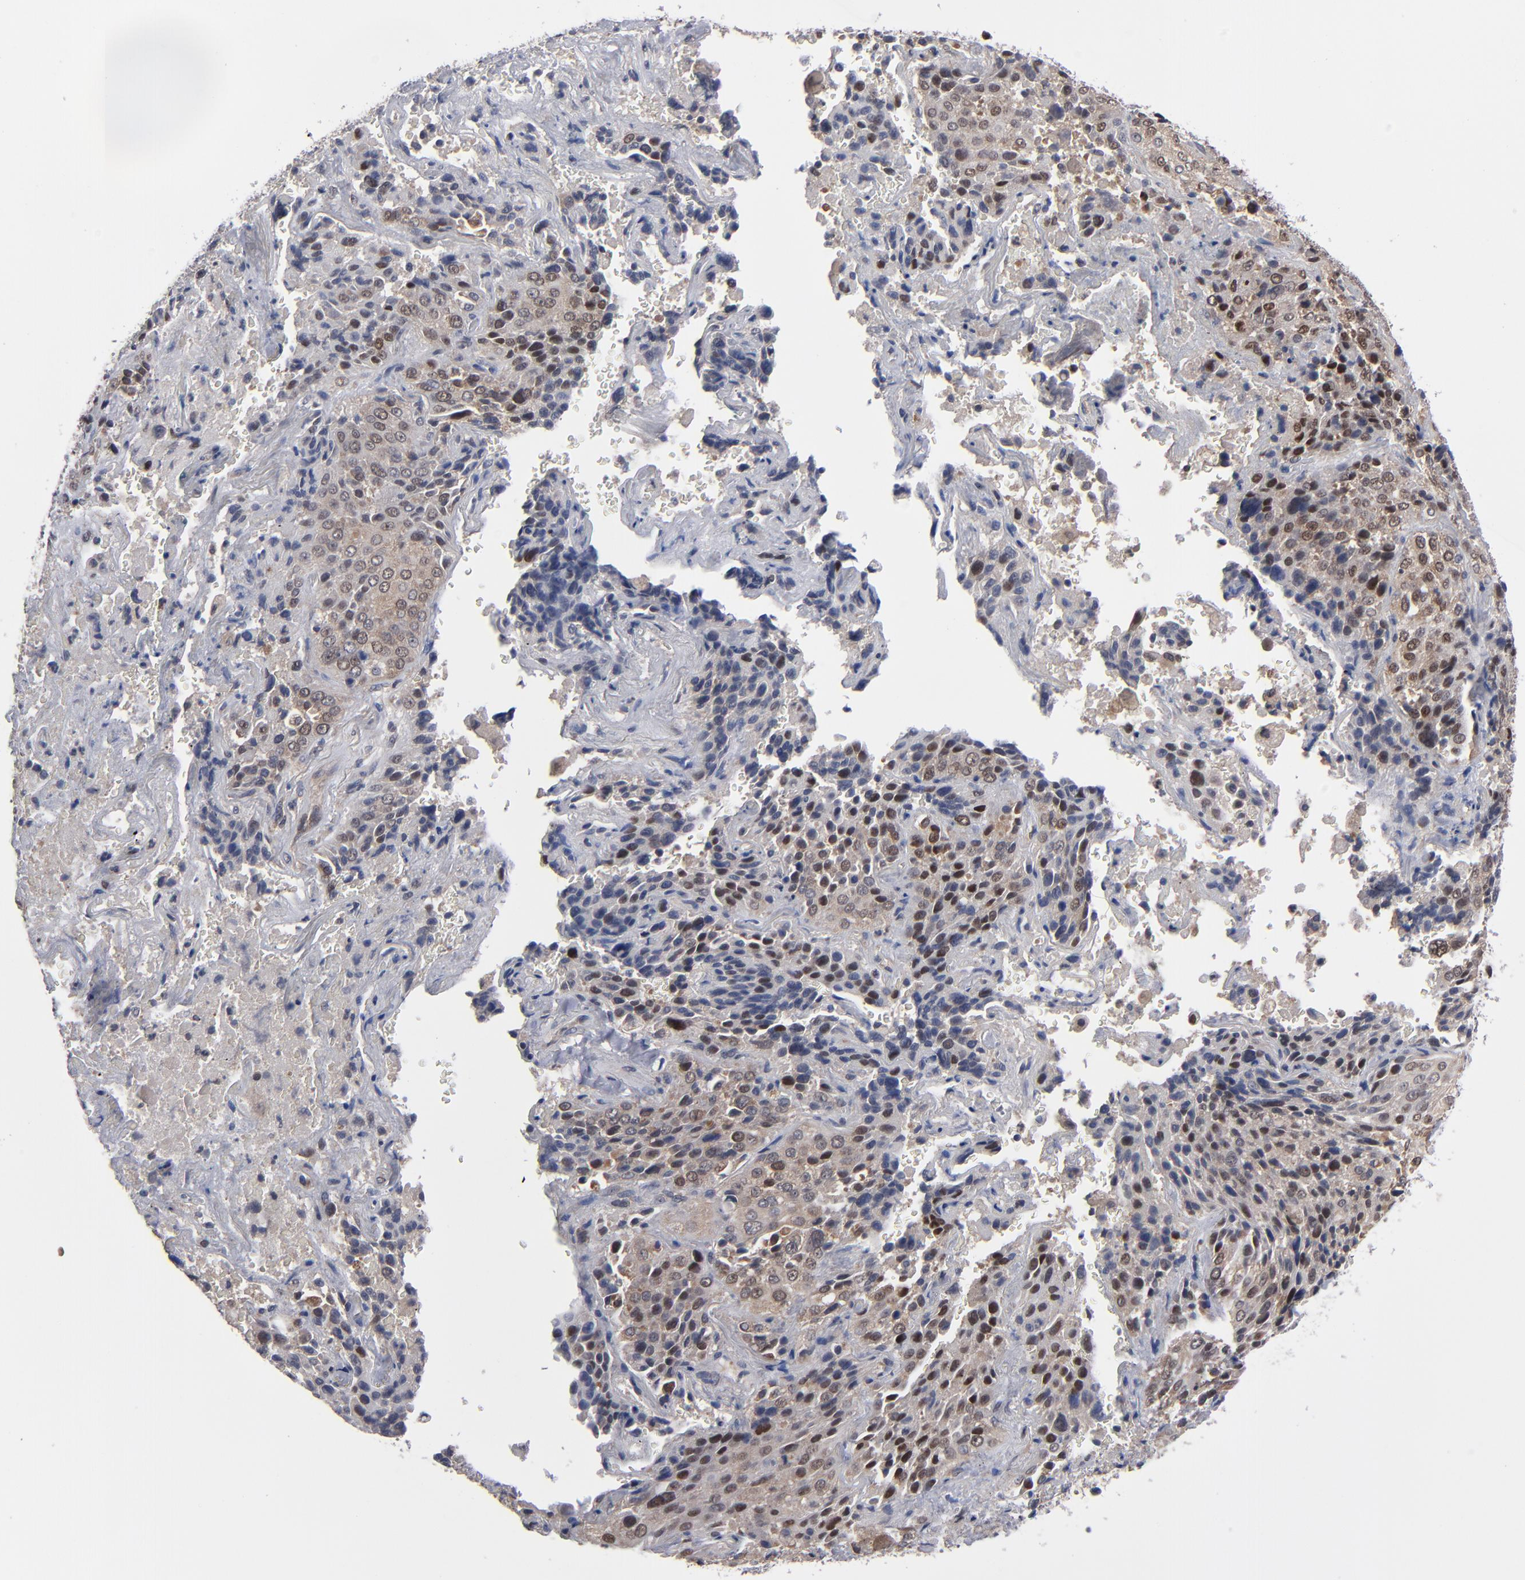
{"staining": {"intensity": "weak", "quantity": "25%-75%", "location": "cytoplasmic/membranous"}, "tissue": "lung cancer", "cell_type": "Tumor cells", "image_type": "cancer", "snomed": [{"axis": "morphology", "description": "Squamous cell carcinoma, NOS"}, {"axis": "topography", "description": "Lung"}], "caption": "Brown immunohistochemical staining in squamous cell carcinoma (lung) displays weak cytoplasmic/membranous staining in about 25%-75% of tumor cells. The protein of interest is stained brown, and the nuclei are stained in blue (DAB IHC with brightfield microscopy, high magnification).", "gene": "ALG13", "patient": {"sex": "male", "age": 54}}